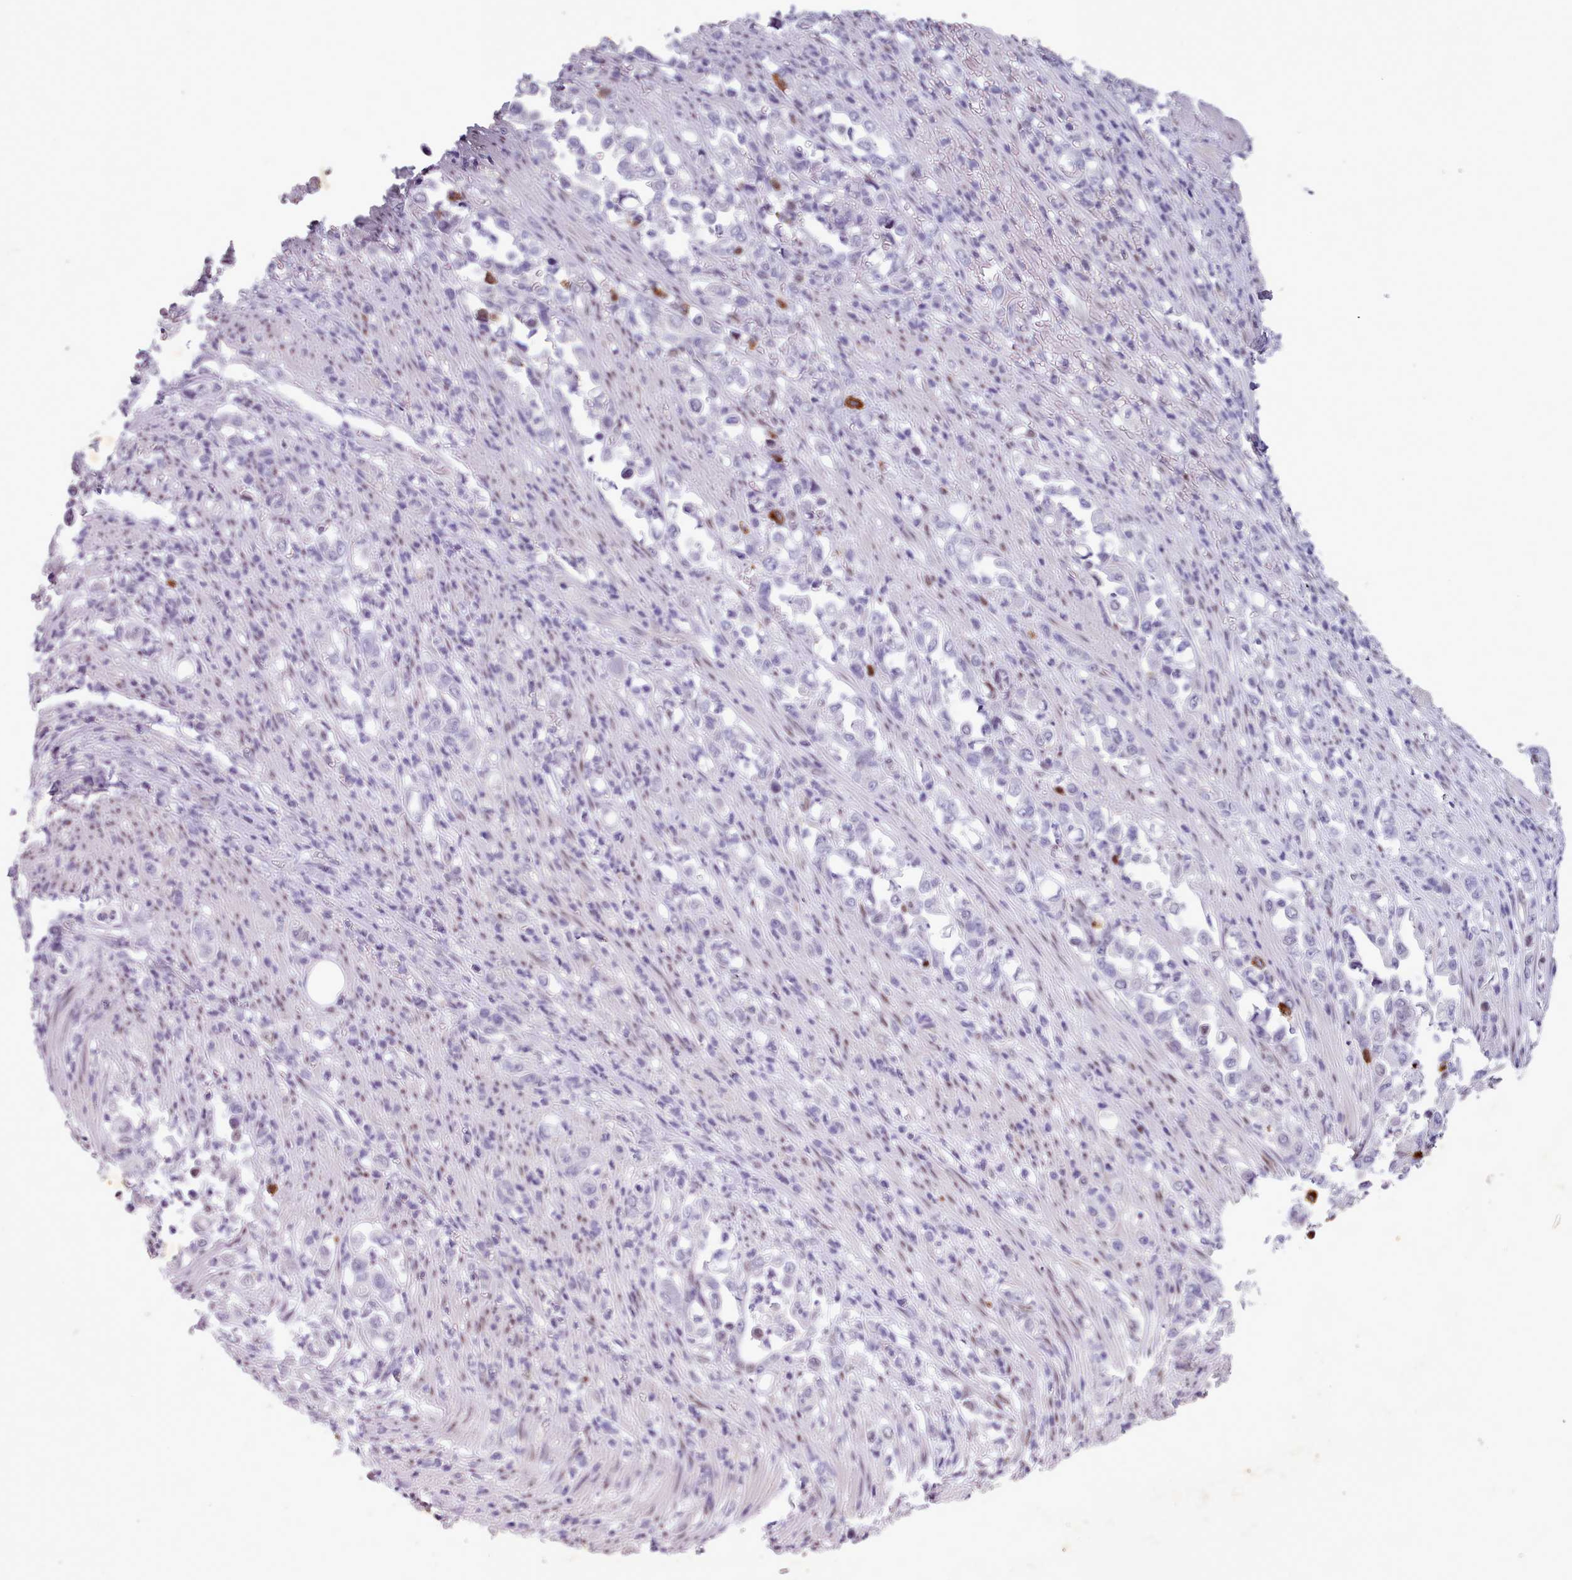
{"staining": {"intensity": "negative", "quantity": "none", "location": "none"}, "tissue": "stomach cancer", "cell_type": "Tumor cells", "image_type": "cancer", "snomed": [{"axis": "morphology", "description": "Normal tissue, NOS"}, {"axis": "morphology", "description": "Adenocarcinoma, NOS"}, {"axis": "topography", "description": "Stomach"}], "caption": "Protein analysis of stomach adenocarcinoma displays no significant expression in tumor cells.", "gene": "KCNT2", "patient": {"sex": "female", "age": 79}}